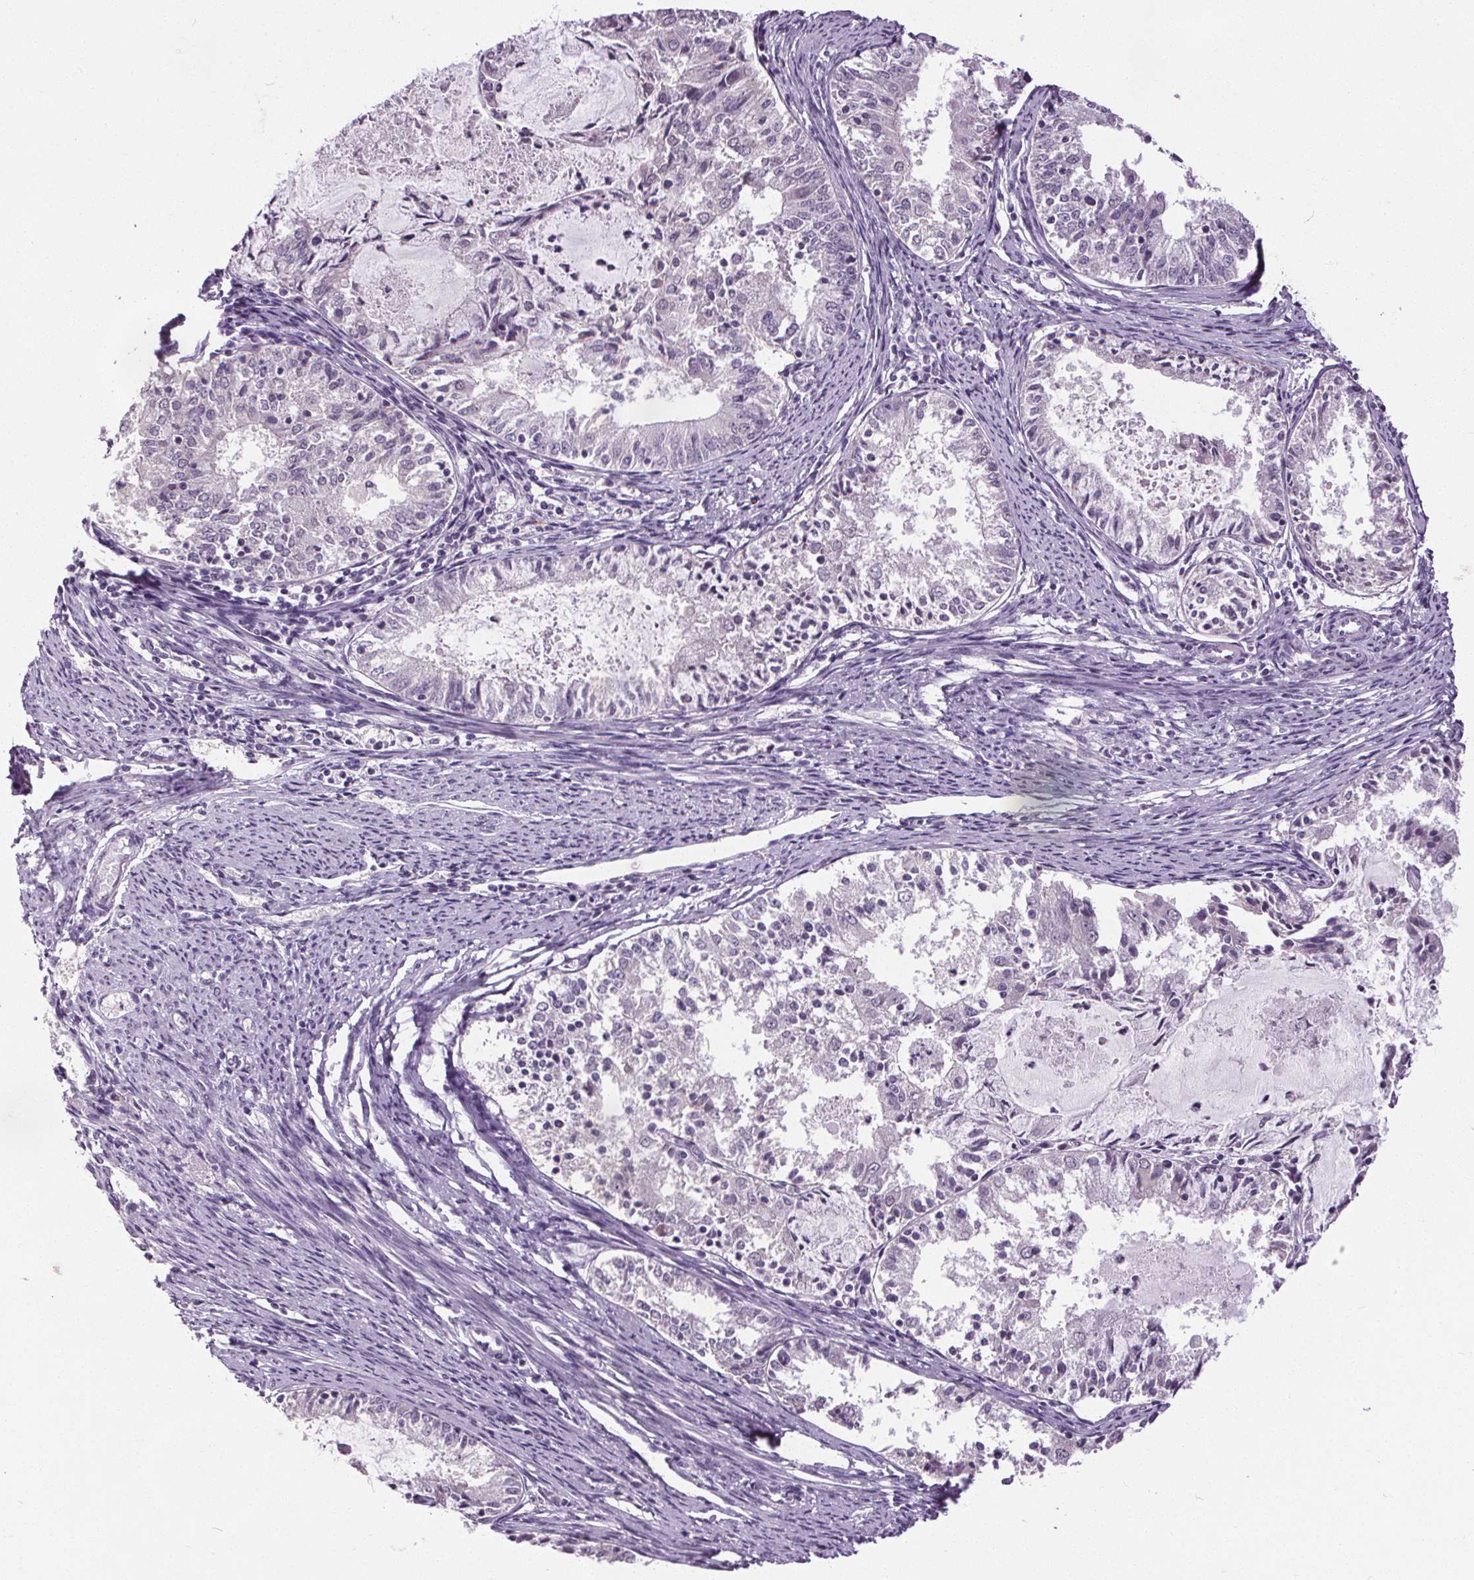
{"staining": {"intensity": "negative", "quantity": "none", "location": "none"}, "tissue": "endometrial cancer", "cell_type": "Tumor cells", "image_type": "cancer", "snomed": [{"axis": "morphology", "description": "Adenocarcinoma, NOS"}, {"axis": "topography", "description": "Endometrium"}], "caption": "Tumor cells show no significant protein expression in endometrial adenocarcinoma.", "gene": "SLC2A9", "patient": {"sex": "female", "age": 57}}